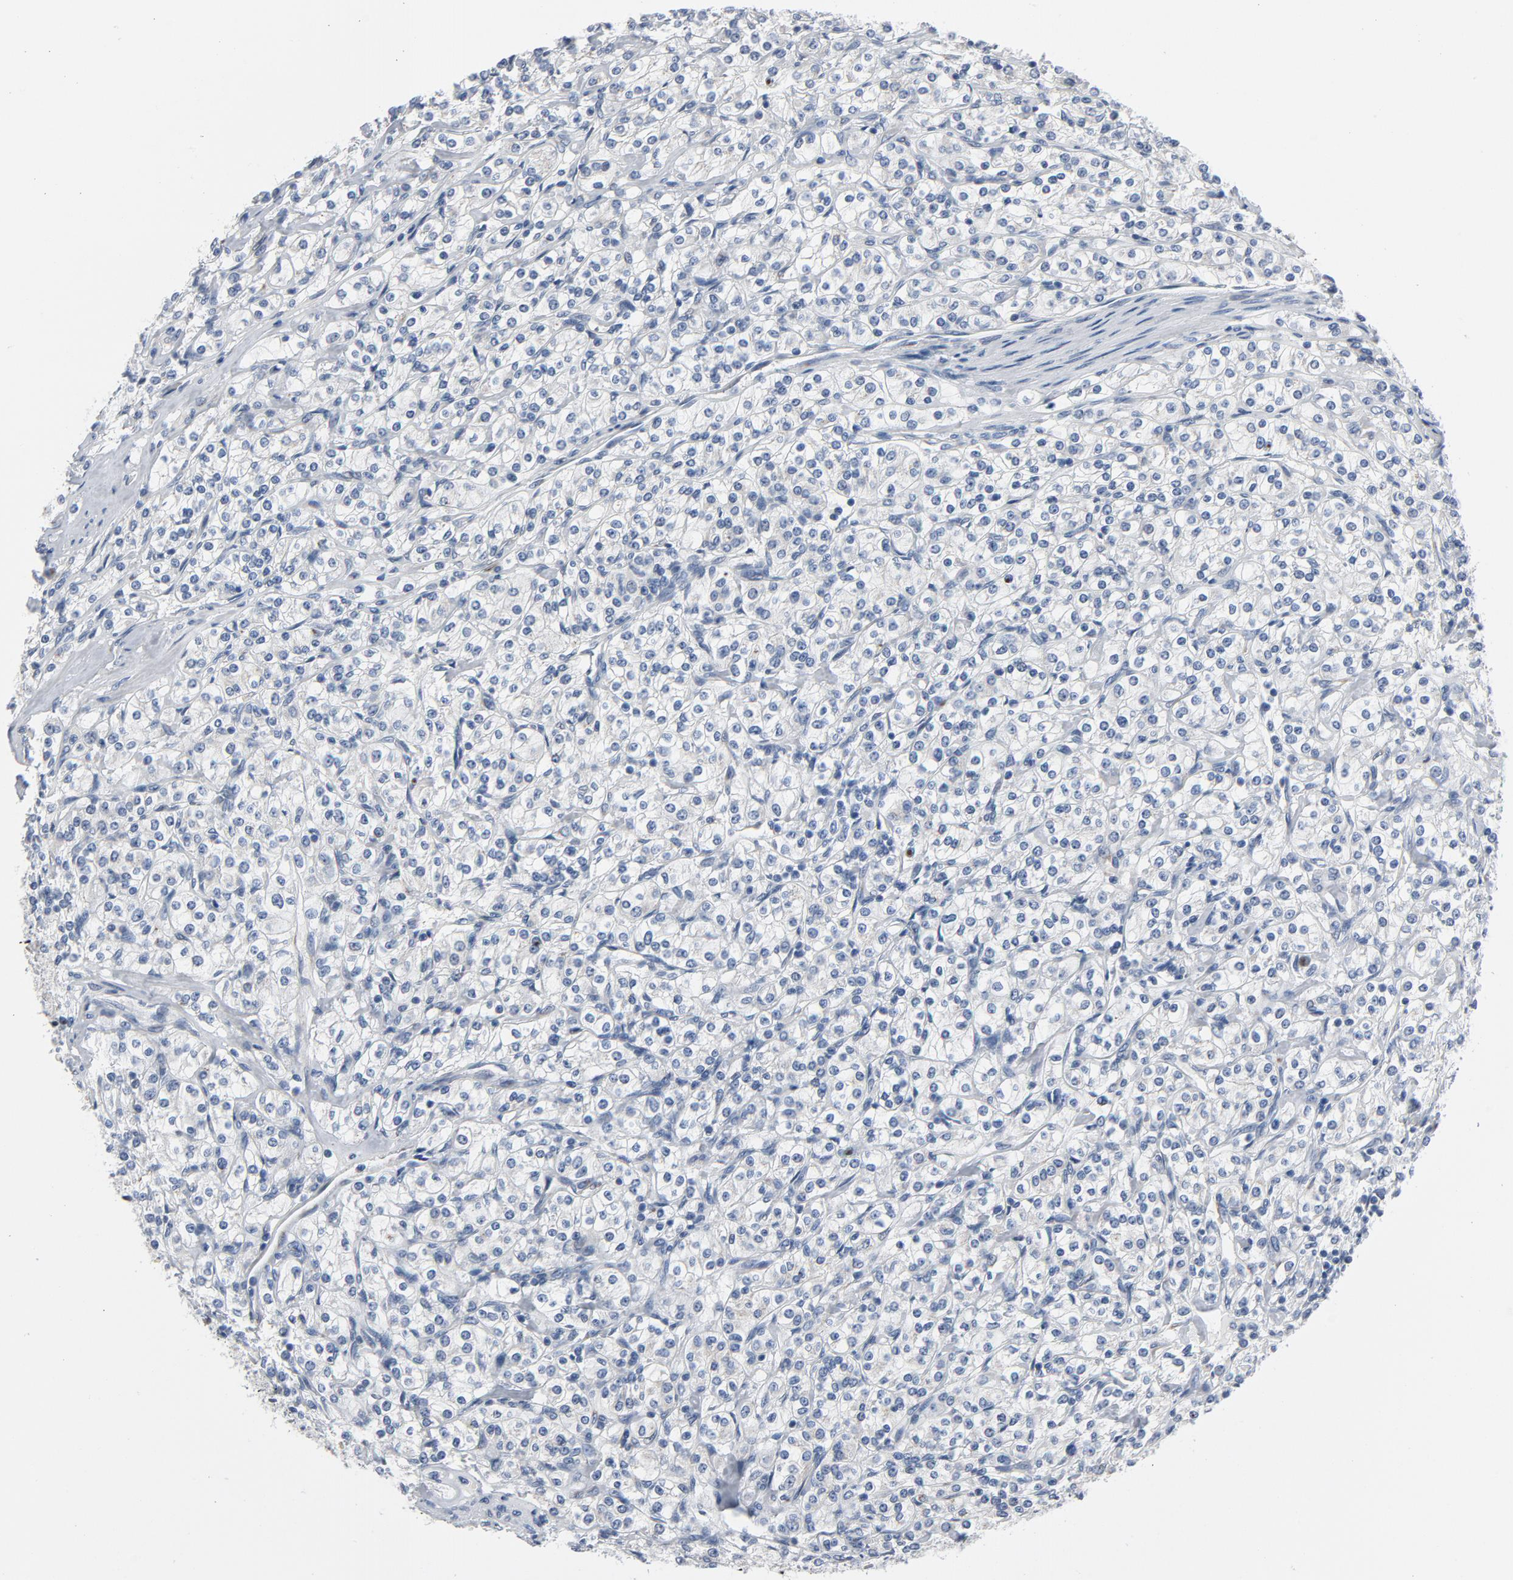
{"staining": {"intensity": "negative", "quantity": "none", "location": "none"}, "tissue": "renal cancer", "cell_type": "Tumor cells", "image_type": "cancer", "snomed": [{"axis": "morphology", "description": "Adenocarcinoma, NOS"}, {"axis": "topography", "description": "Kidney"}], "caption": "IHC micrograph of human renal adenocarcinoma stained for a protein (brown), which demonstrates no staining in tumor cells.", "gene": "YIPF6", "patient": {"sex": "male", "age": 77}}